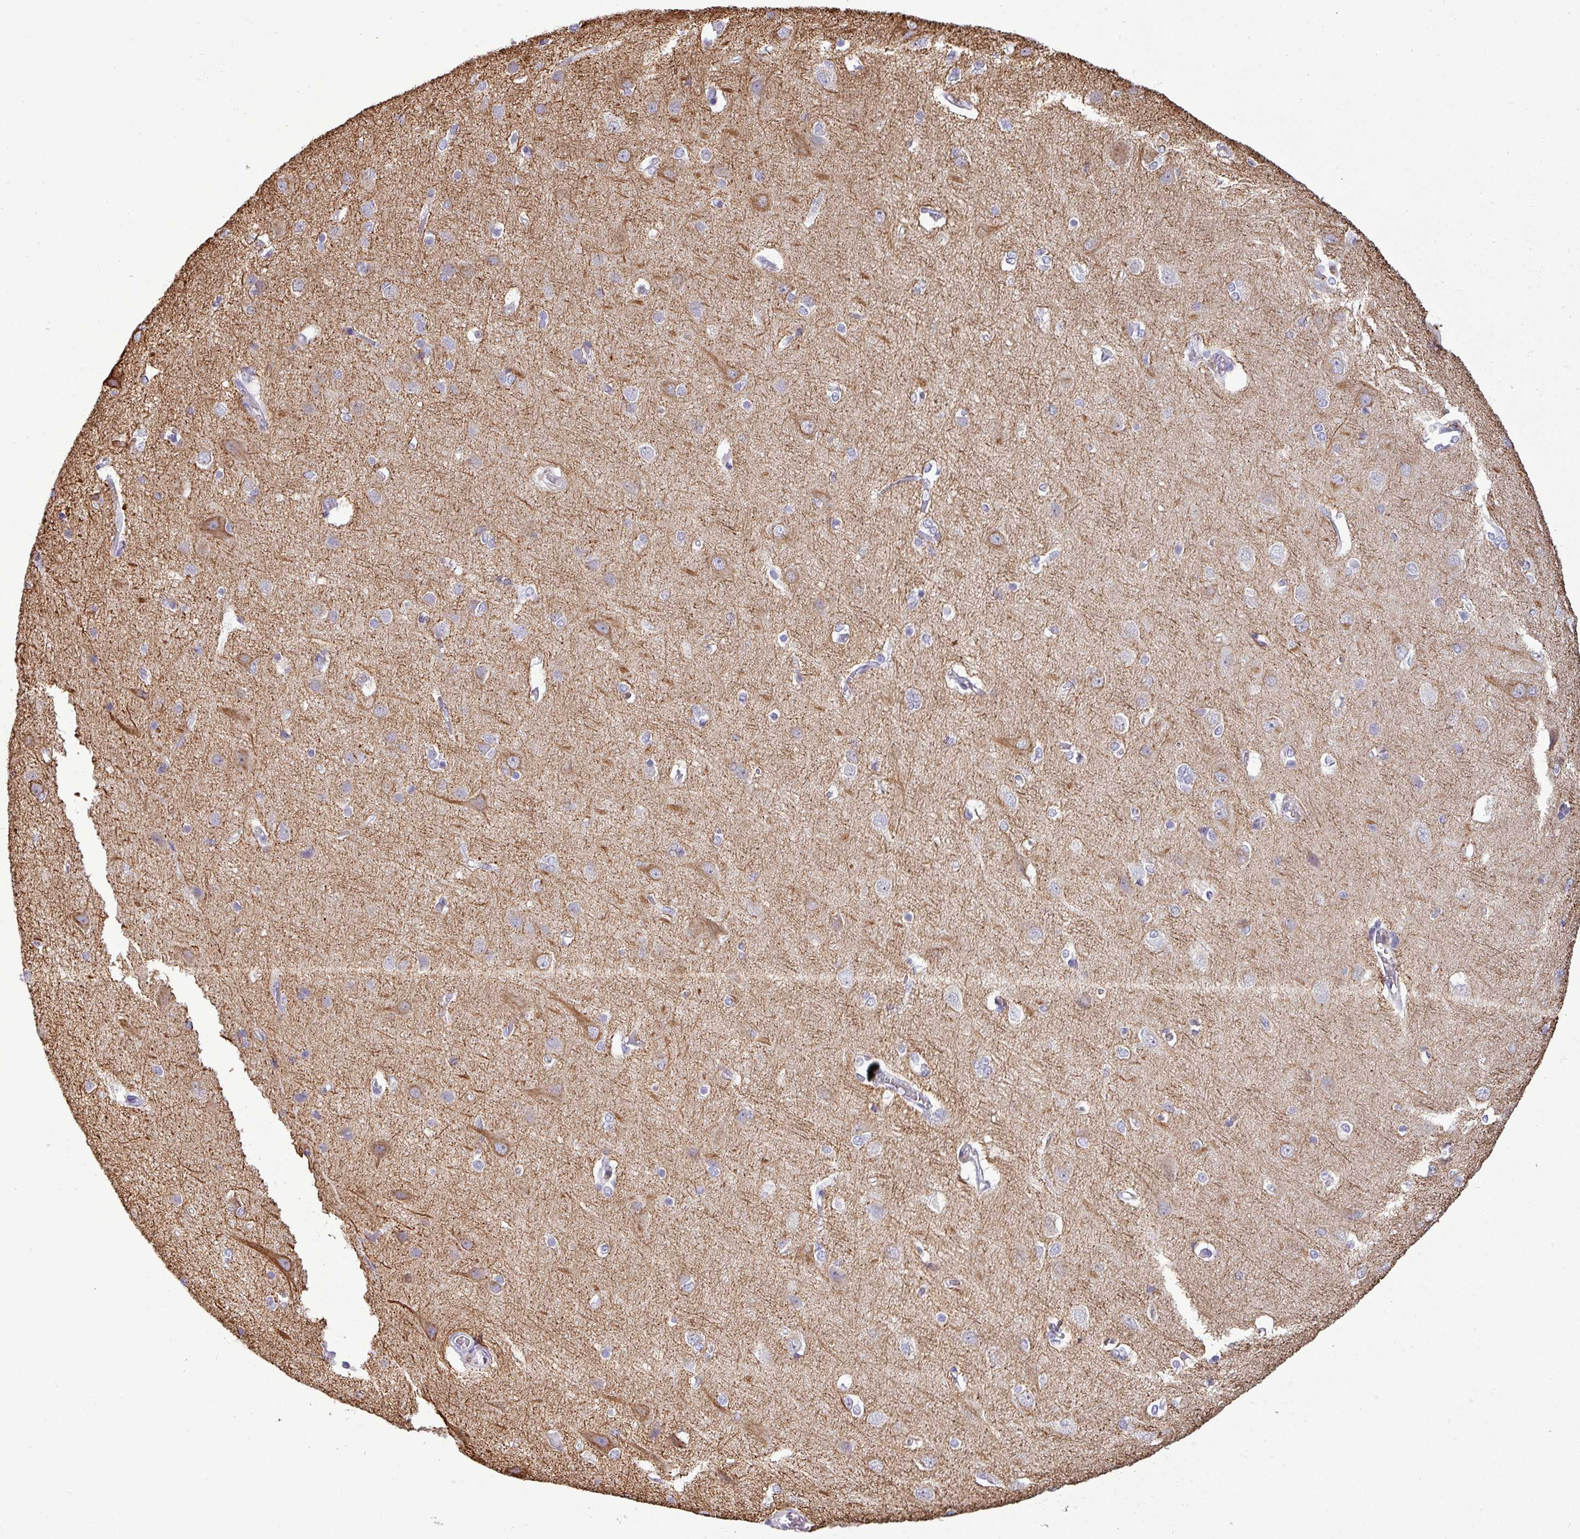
{"staining": {"intensity": "negative", "quantity": "none", "location": "none"}, "tissue": "cerebral cortex", "cell_type": "Endothelial cells", "image_type": "normal", "snomed": [{"axis": "morphology", "description": "Normal tissue, NOS"}, {"axis": "topography", "description": "Cerebral cortex"}], "caption": "The immunohistochemistry (IHC) photomicrograph has no significant expression in endothelial cells of cerebral cortex. (DAB (3,3'-diaminobenzidine) IHC with hematoxylin counter stain).", "gene": "DNAAF9", "patient": {"sex": "male", "age": 37}}